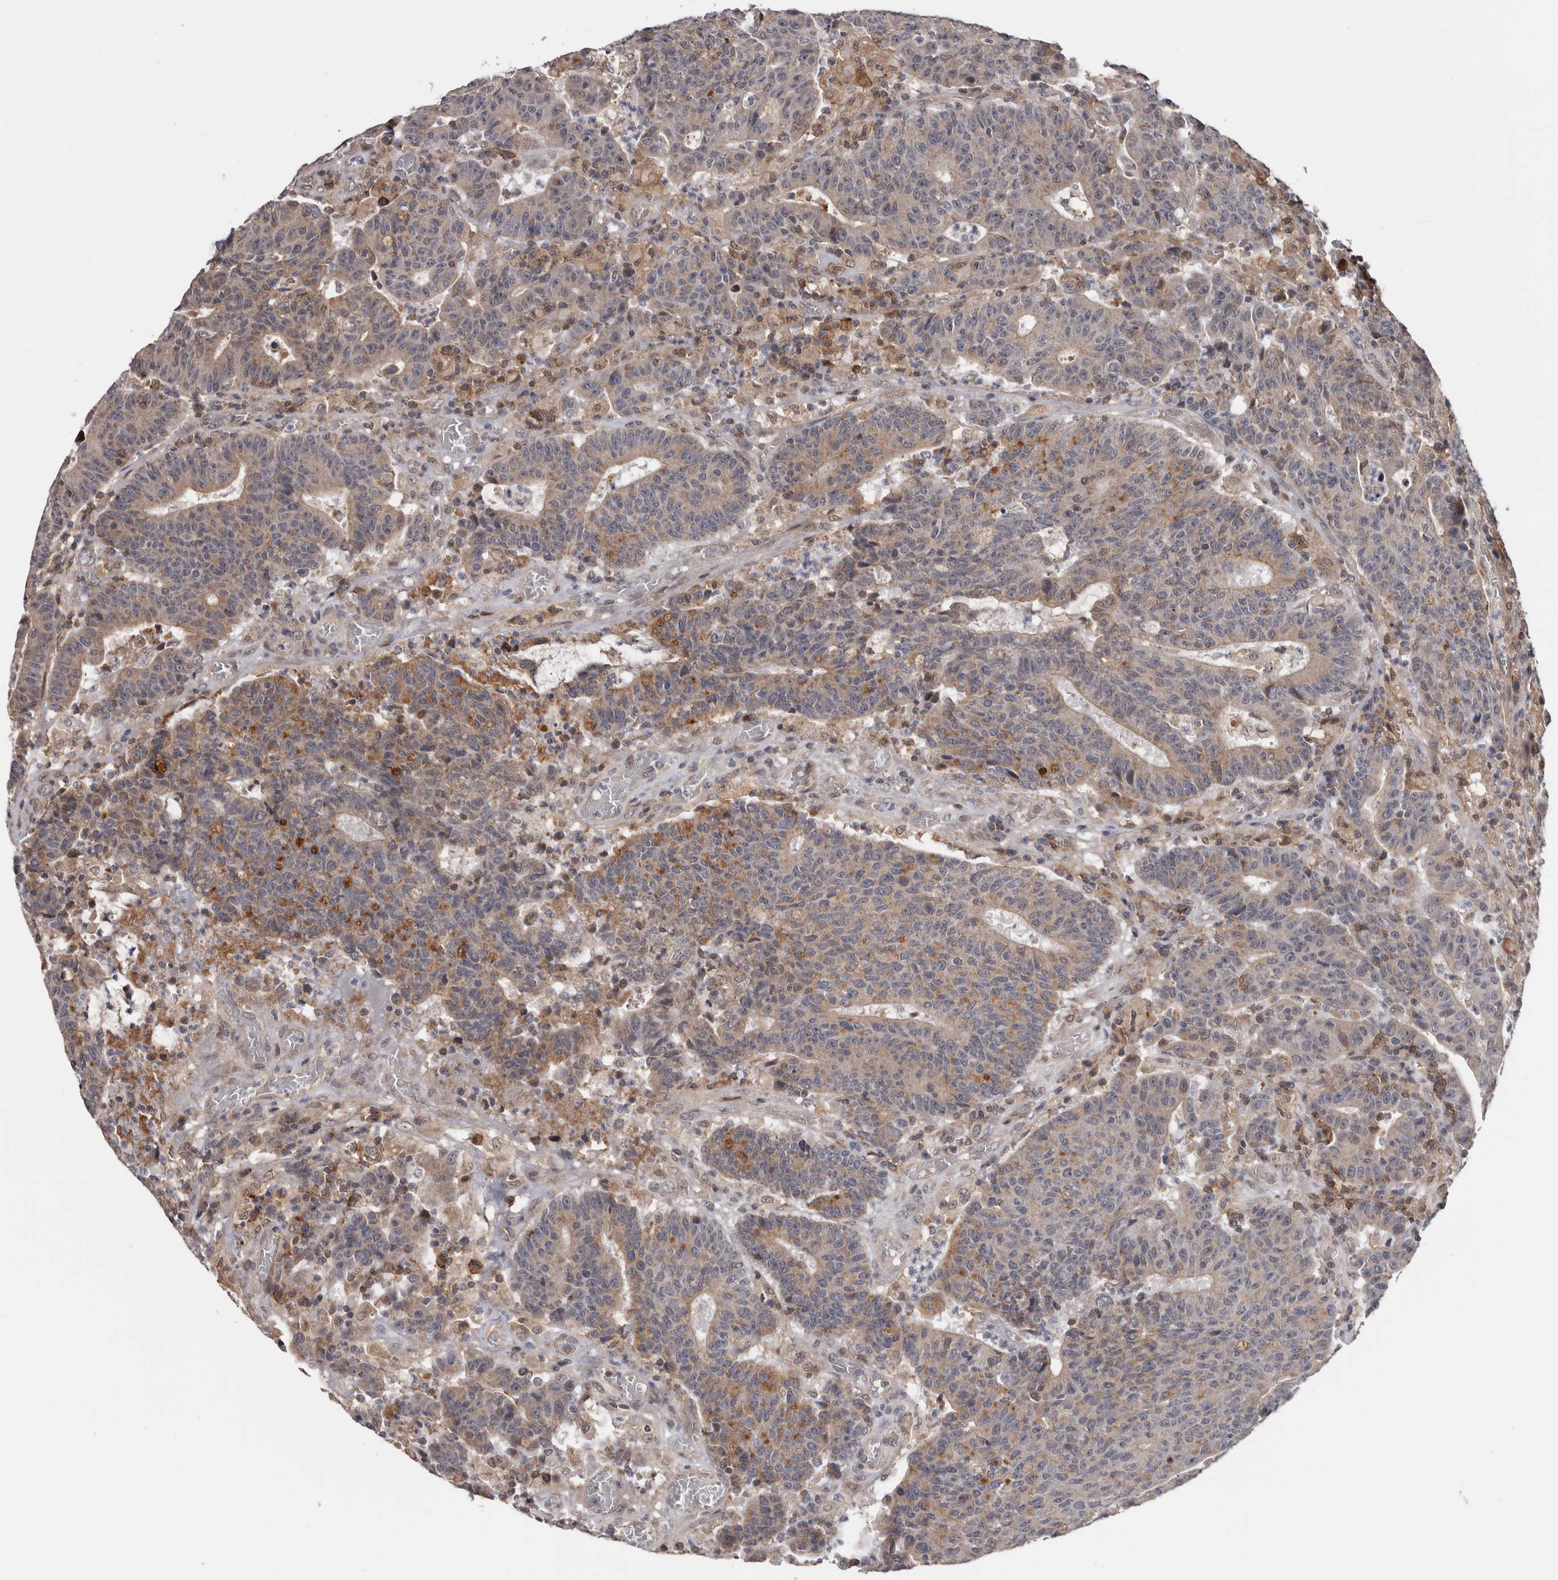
{"staining": {"intensity": "moderate", "quantity": "25%-75%", "location": "cytoplasmic/membranous"}, "tissue": "colorectal cancer", "cell_type": "Tumor cells", "image_type": "cancer", "snomed": [{"axis": "morphology", "description": "Adenocarcinoma, NOS"}, {"axis": "topography", "description": "Colon"}], "caption": "Tumor cells show medium levels of moderate cytoplasmic/membranous staining in approximately 25%-75% of cells in colorectal cancer.", "gene": "MOGAT2", "patient": {"sex": "female", "age": 75}}